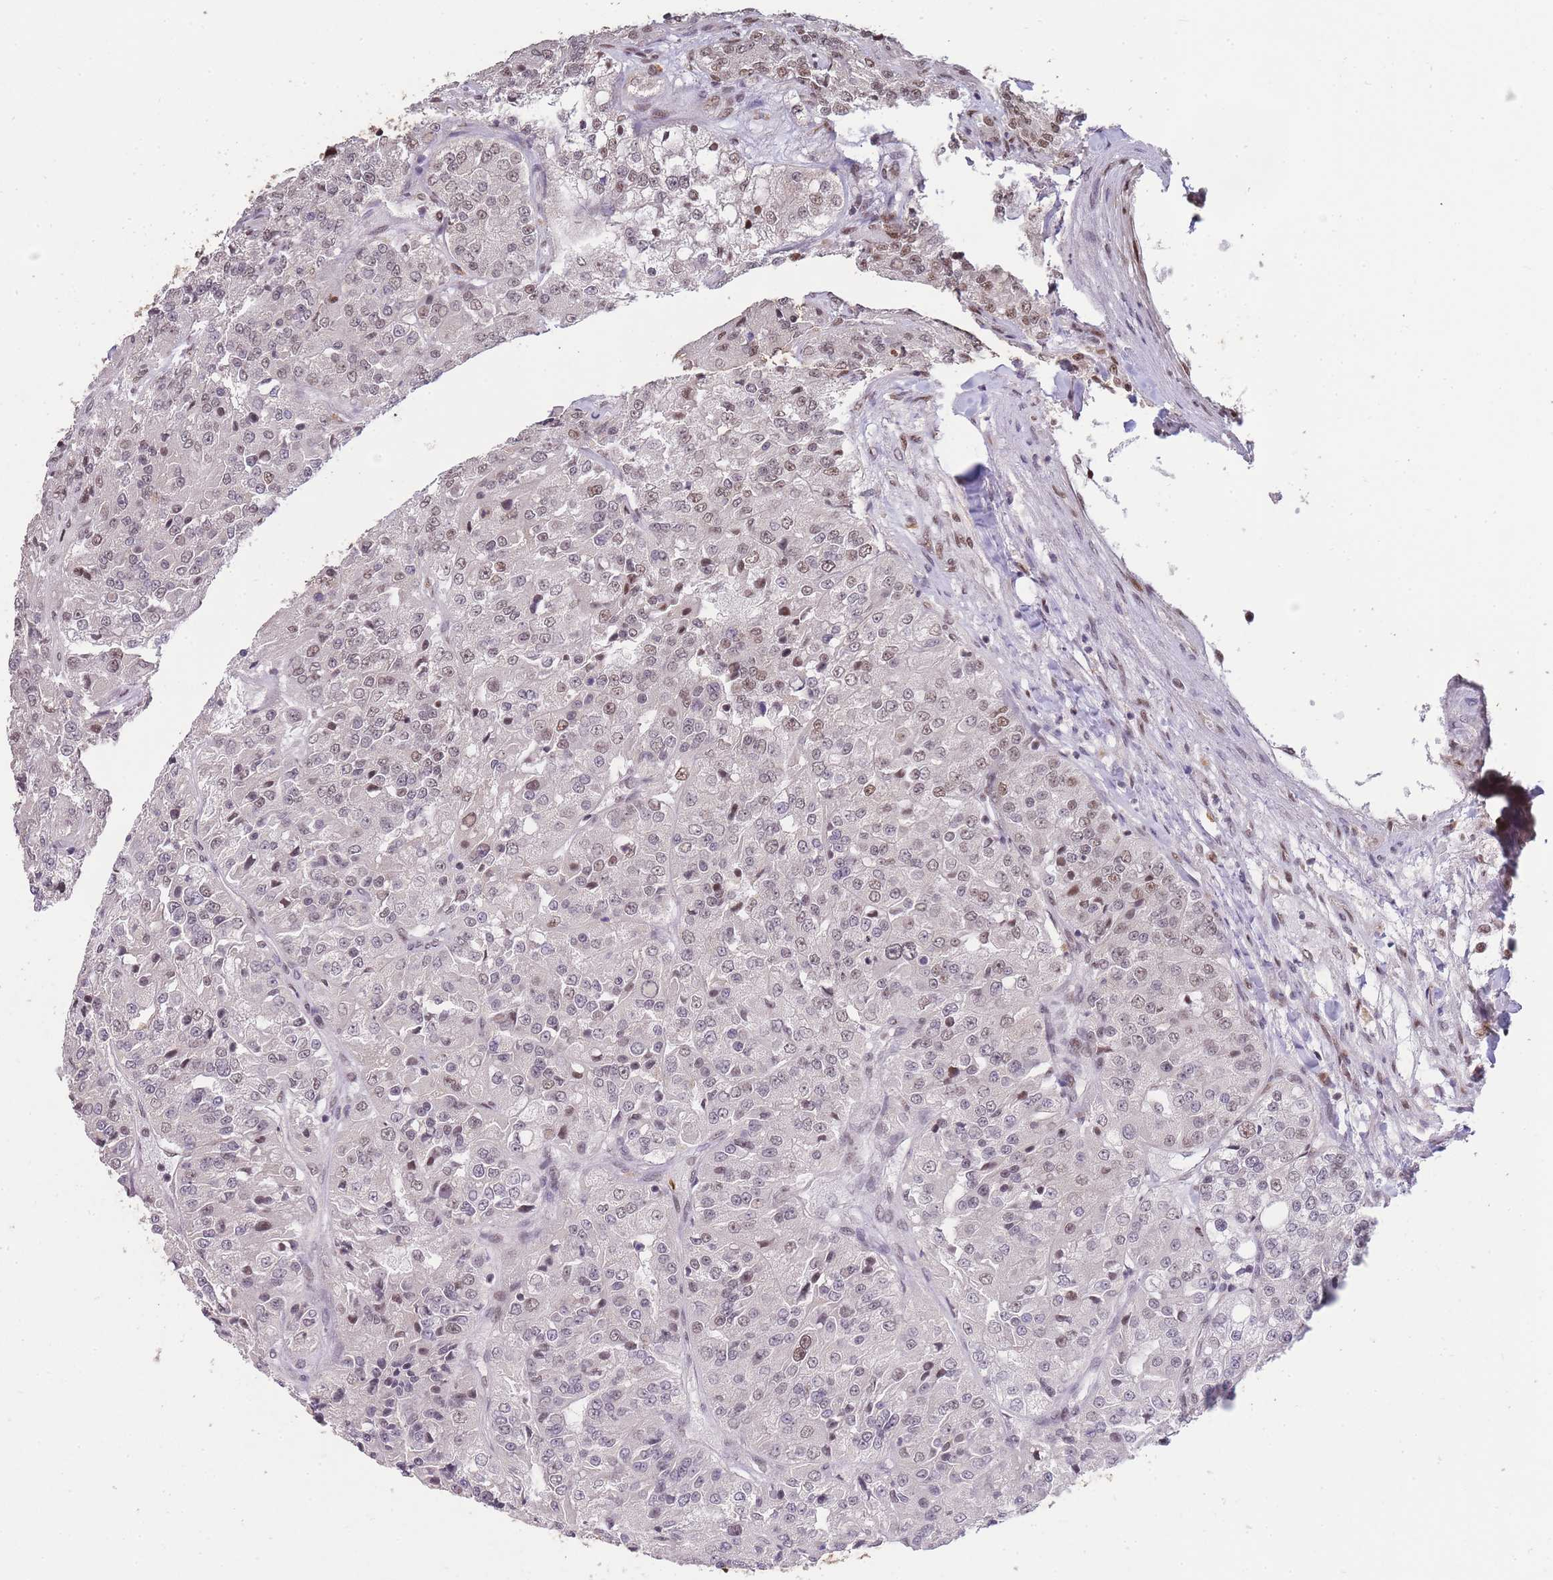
{"staining": {"intensity": "moderate", "quantity": "<25%", "location": "nuclear"}, "tissue": "renal cancer", "cell_type": "Tumor cells", "image_type": "cancer", "snomed": [{"axis": "morphology", "description": "Adenocarcinoma, NOS"}, {"axis": "topography", "description": "Kidney"}], "caption": "Protein expression analysis of human renal adenocarcinoma reveals moderate nuclear positivity in approximately <25% of tumor cells.", "gene": "PRKDC", "patient": {"sex": "female", "age": 63}}